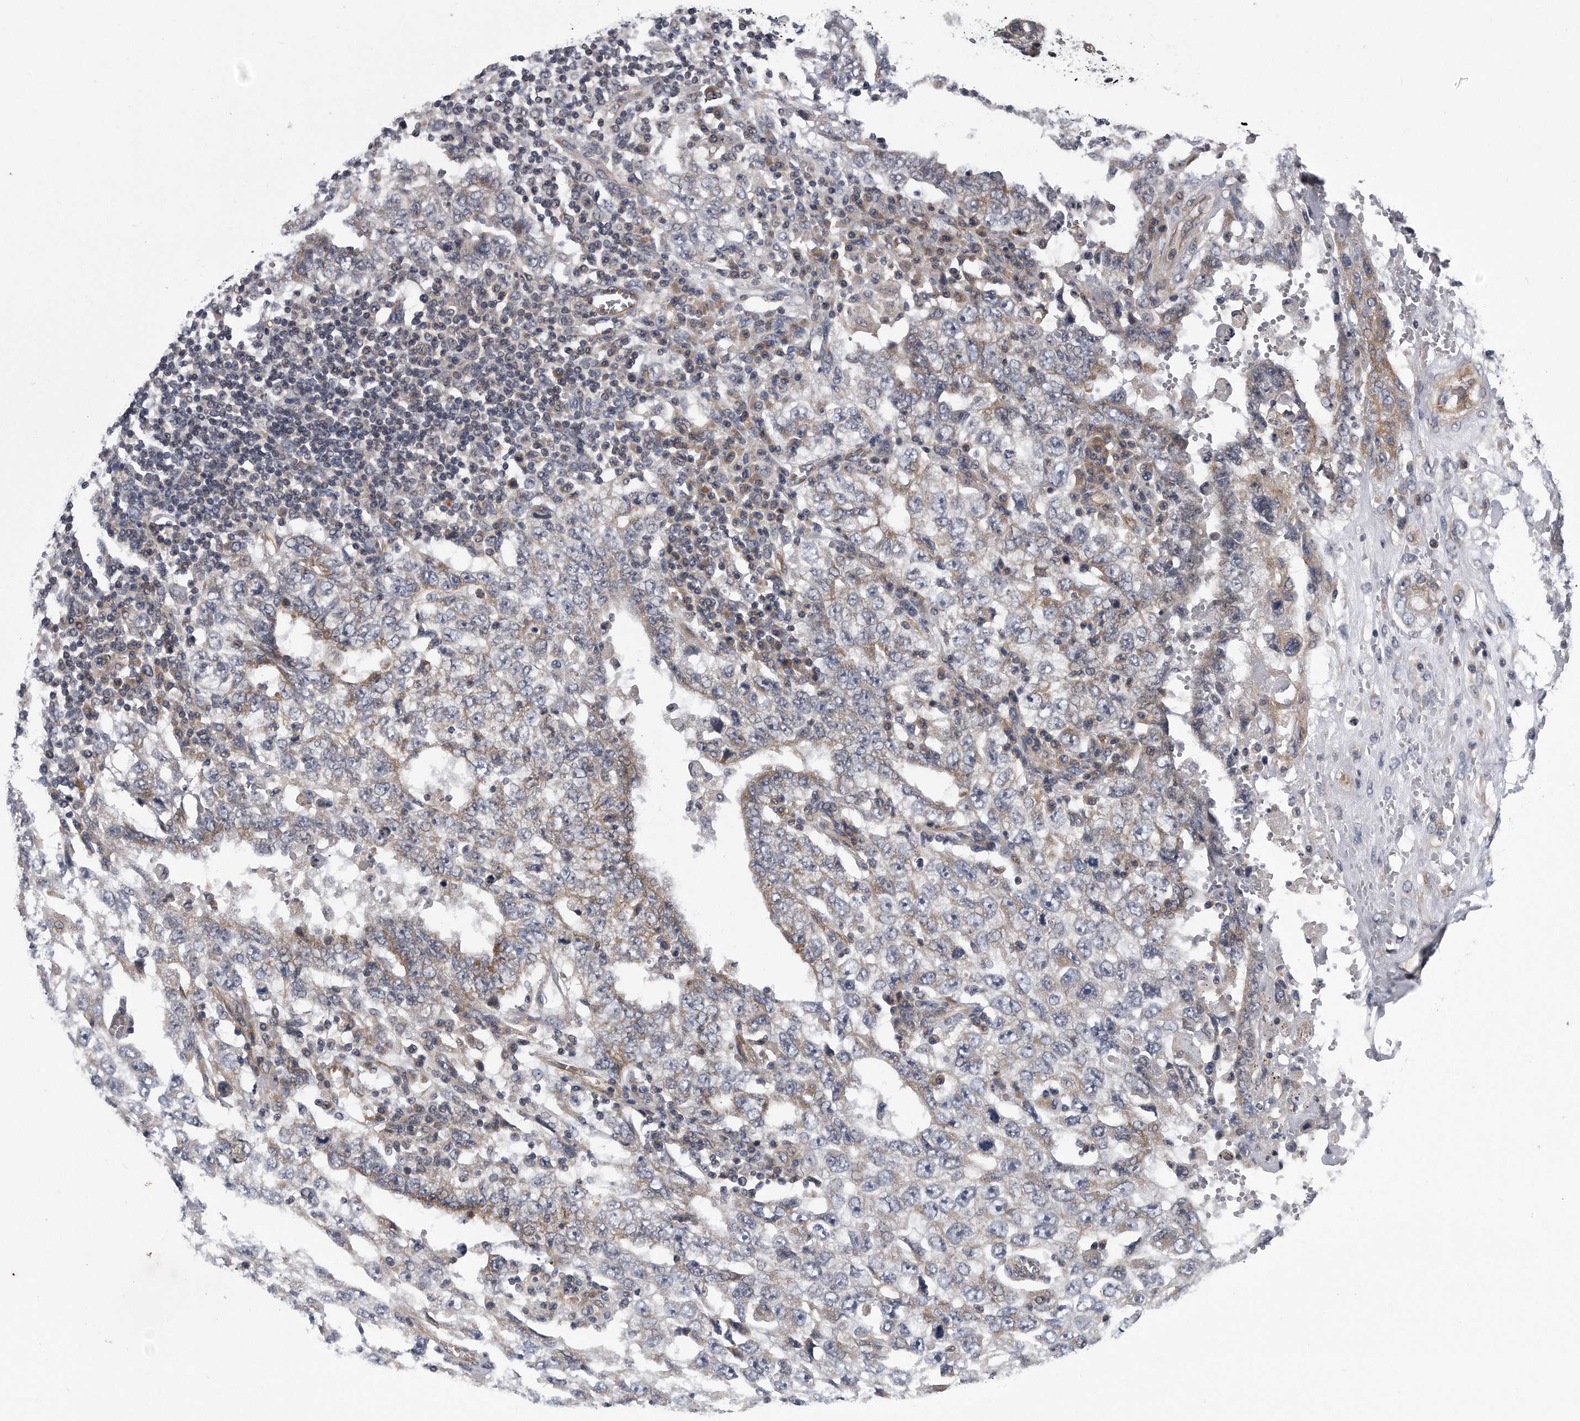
{"staining": {"intensity": "negative", "quantity": "none", "location": "none"}, "tissue": "testis cancer", "cell_type": "Tumor cells", "image_type": "cancer", "snomed": [{"axis": "morphology", "description": "Carcinoma, Embryonal, NOS"}, {"axis": "topography", "description": "Testis"}], "caption": "Embryonal carcinoma (testis) was stained to show a protein in brown. There is no significant staining in tumor cells.", "gene": "ARMCX1", "patient": {"sex": "male", "age": 26}}